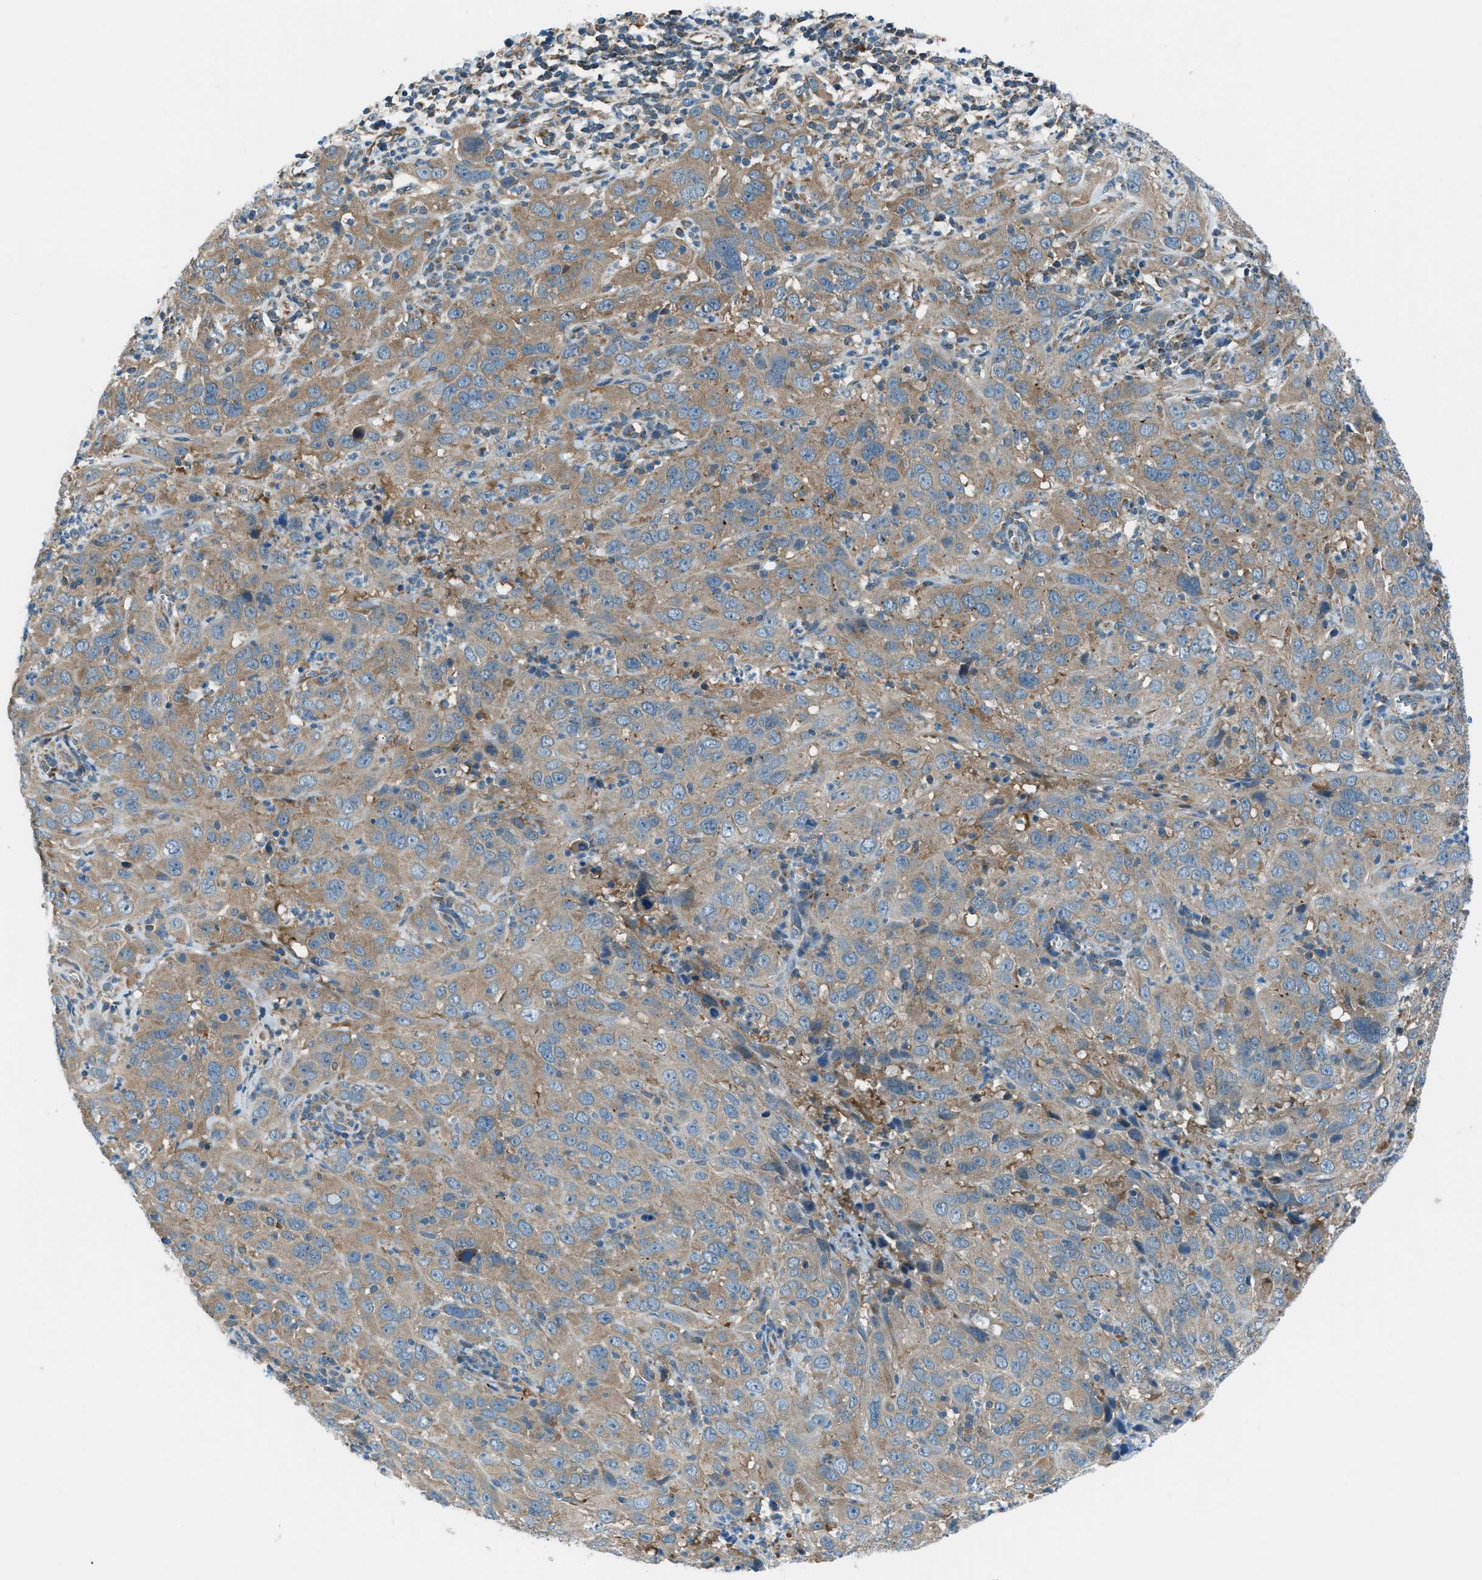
{"staining": {"intensity": "moderate", "quantity": "25%-75%", "location": "cytoplasmic/membranous"}, "tissue": "cervical cancer", "cell_type": "Tumor cells", "image_type": "cancer", "snomed": [{"axis": "morphology", "description": "Squamous cell carcinoma, NOS"}, {"axis": "topography", "description": "Cervix"}], "caption": "Moderate cytoplasmic/membranous protein expression is seen in about 25%-75% of tumor cells in cervical cancer (squamous cell carcinoma).", "gene": "PIGG", "patient": {"sex": "female", "age": 32}}